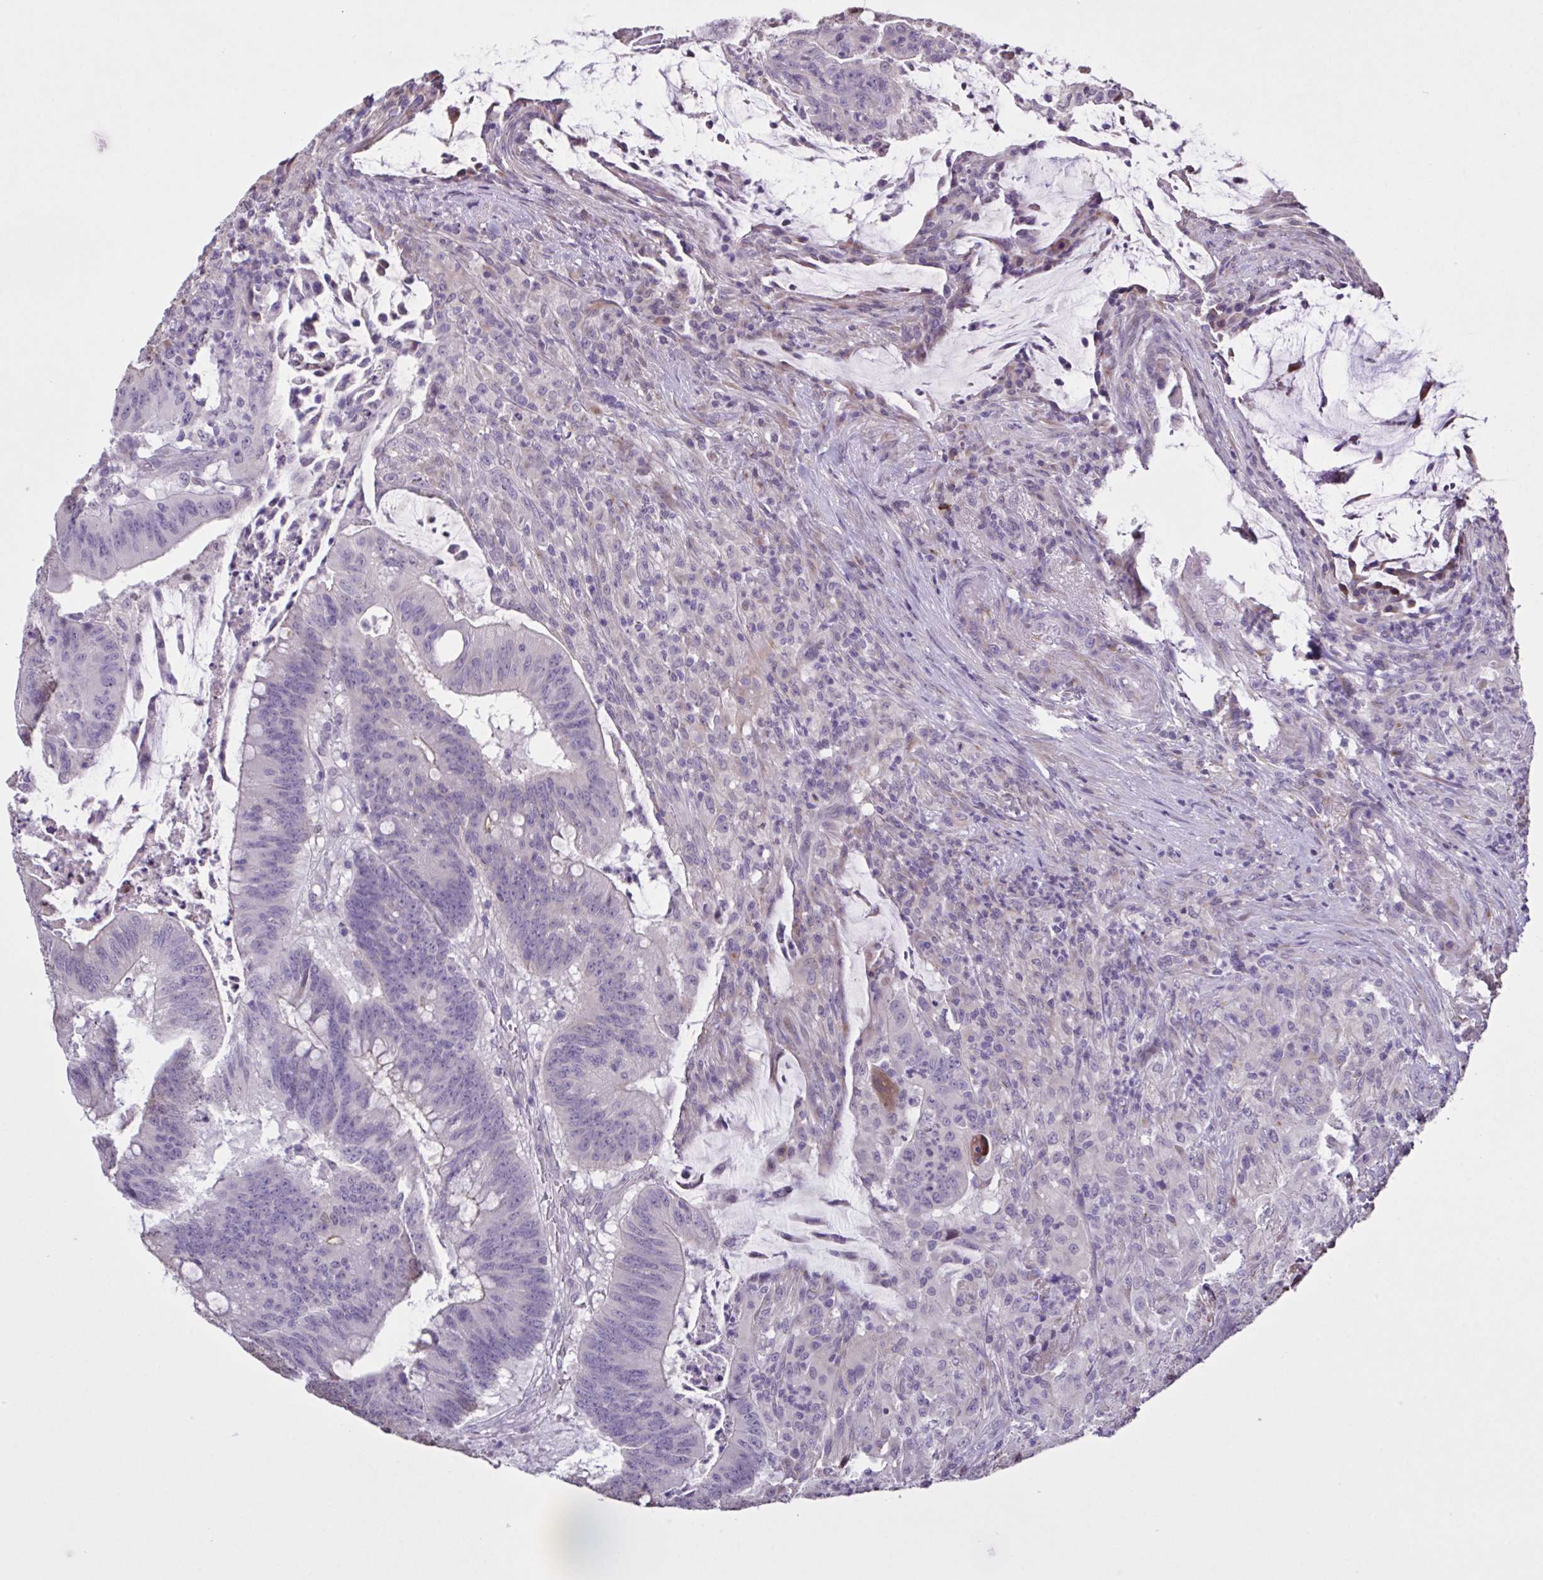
{"staining": {"intensity": "negative", "quantity": "none", "location": "none"}, "tissue": "colorectal cancer", "cell_type": "Tumor cells", "image_type": "cancer", "snomed": [{"axis": "morphology", "description": "Adenocarcinoma, NOS"}, {"axis": "topography", "description": "Colon"}], "caption": "Human adenocarcinoma (colorectal) stained for a protein using immunohistochemistry (IHC) demonstrates no expression in tumor cells.", "gene": "MRGPRX2", "patient": {"sex": "female", "age": 87}}